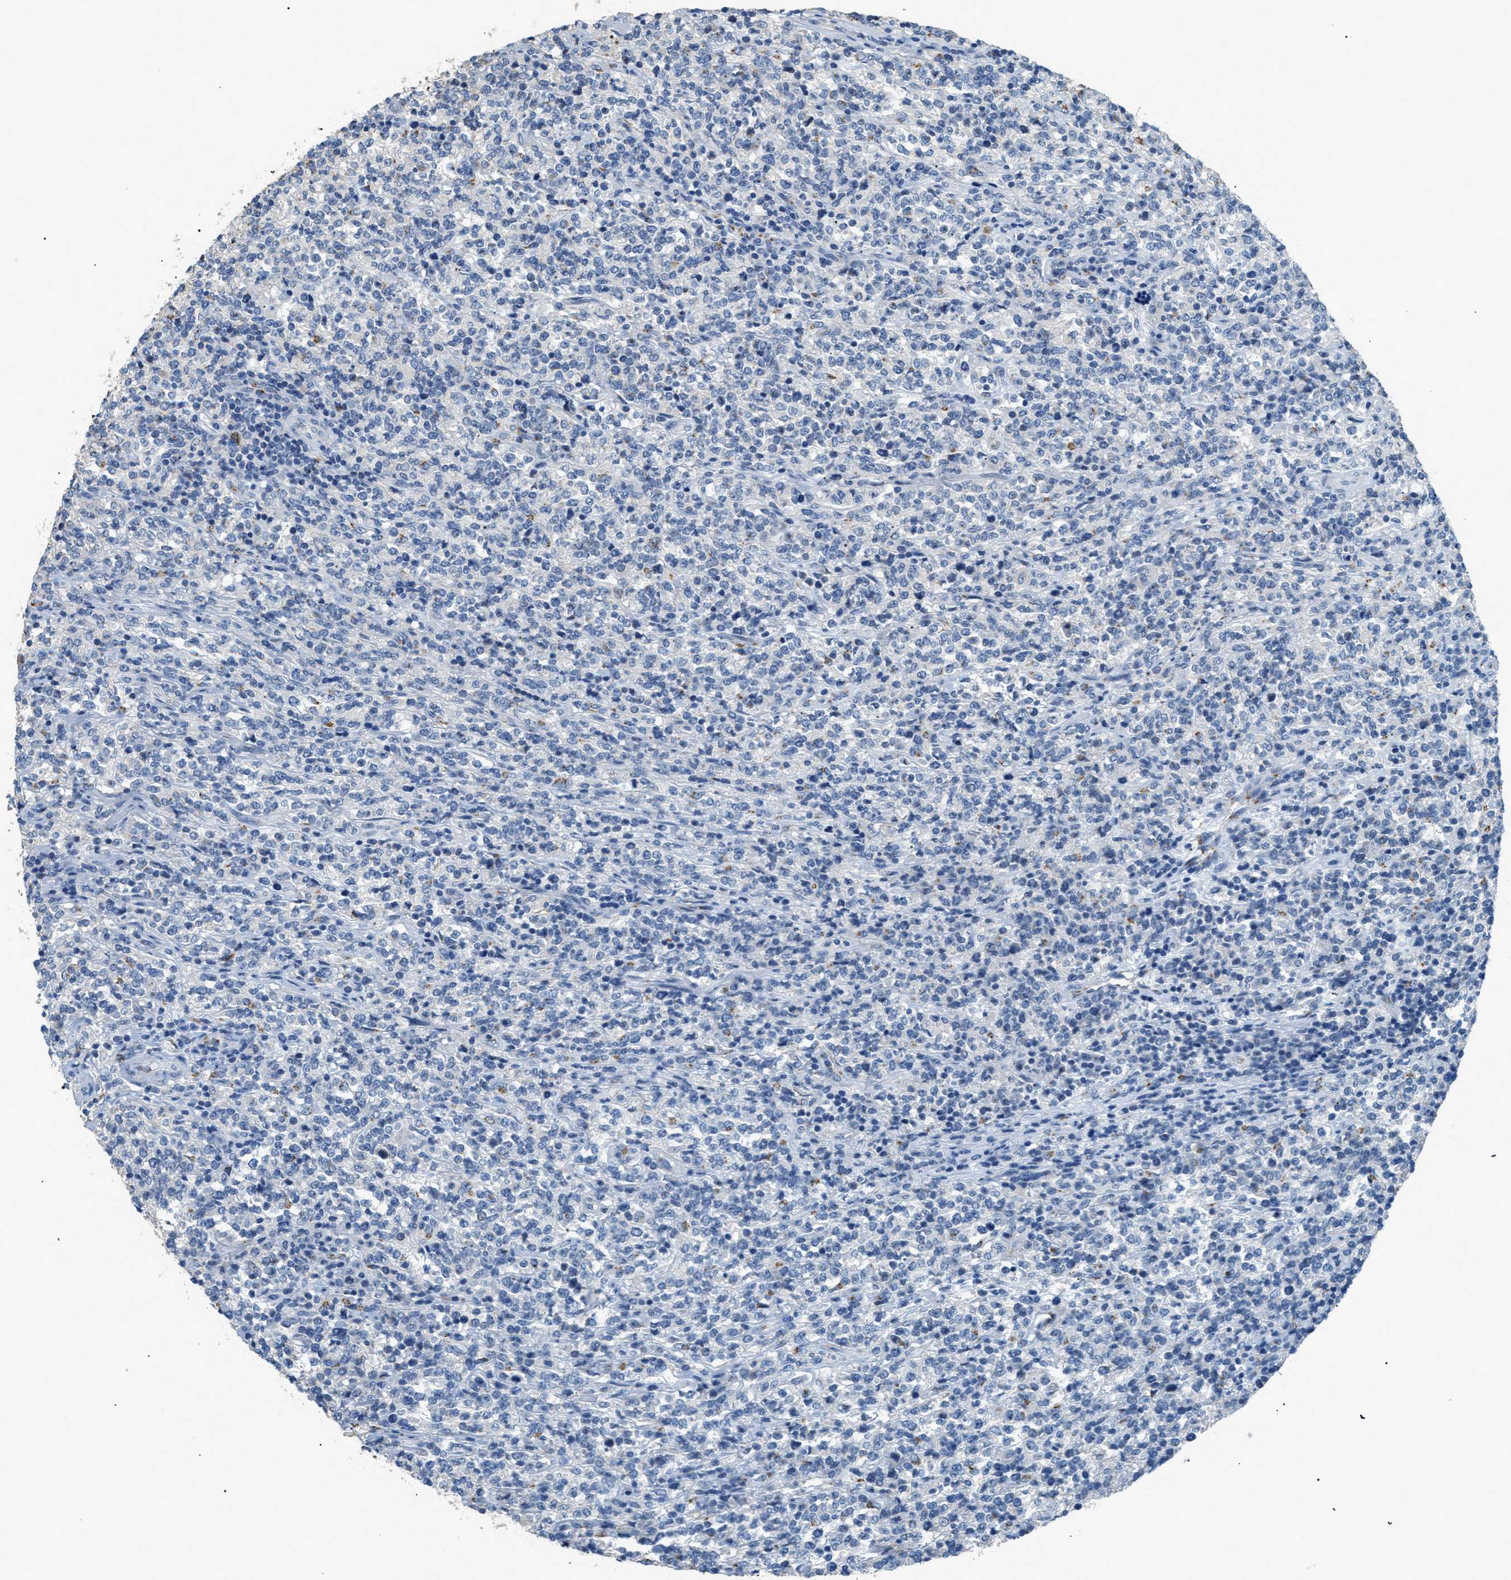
{"staining": {"intensity": "negative", "quantity": "none", "location": "none"}, "tissue": "lymphoma", "cell_type": "Tumor cells", "image_type": "cancer", "snomed": [{"axis": "morphology", "description": "Malignant lymphoma, non-Hodgkin's type, High grade"}, {"axis": "topography", "description": "Soft tissue"}], "caption": "Immunohistochemistry (IHC) histopathology image of neoplastic tissue: high-grade malignant lymphoma, non-Hodgkin's type stained with DAB (3,3'-diaminobenzidine) demonstrates no significant protein staining in tumor cells.", "gene": "GOLM1", "patient": {"sex": "male", "age": 18}}